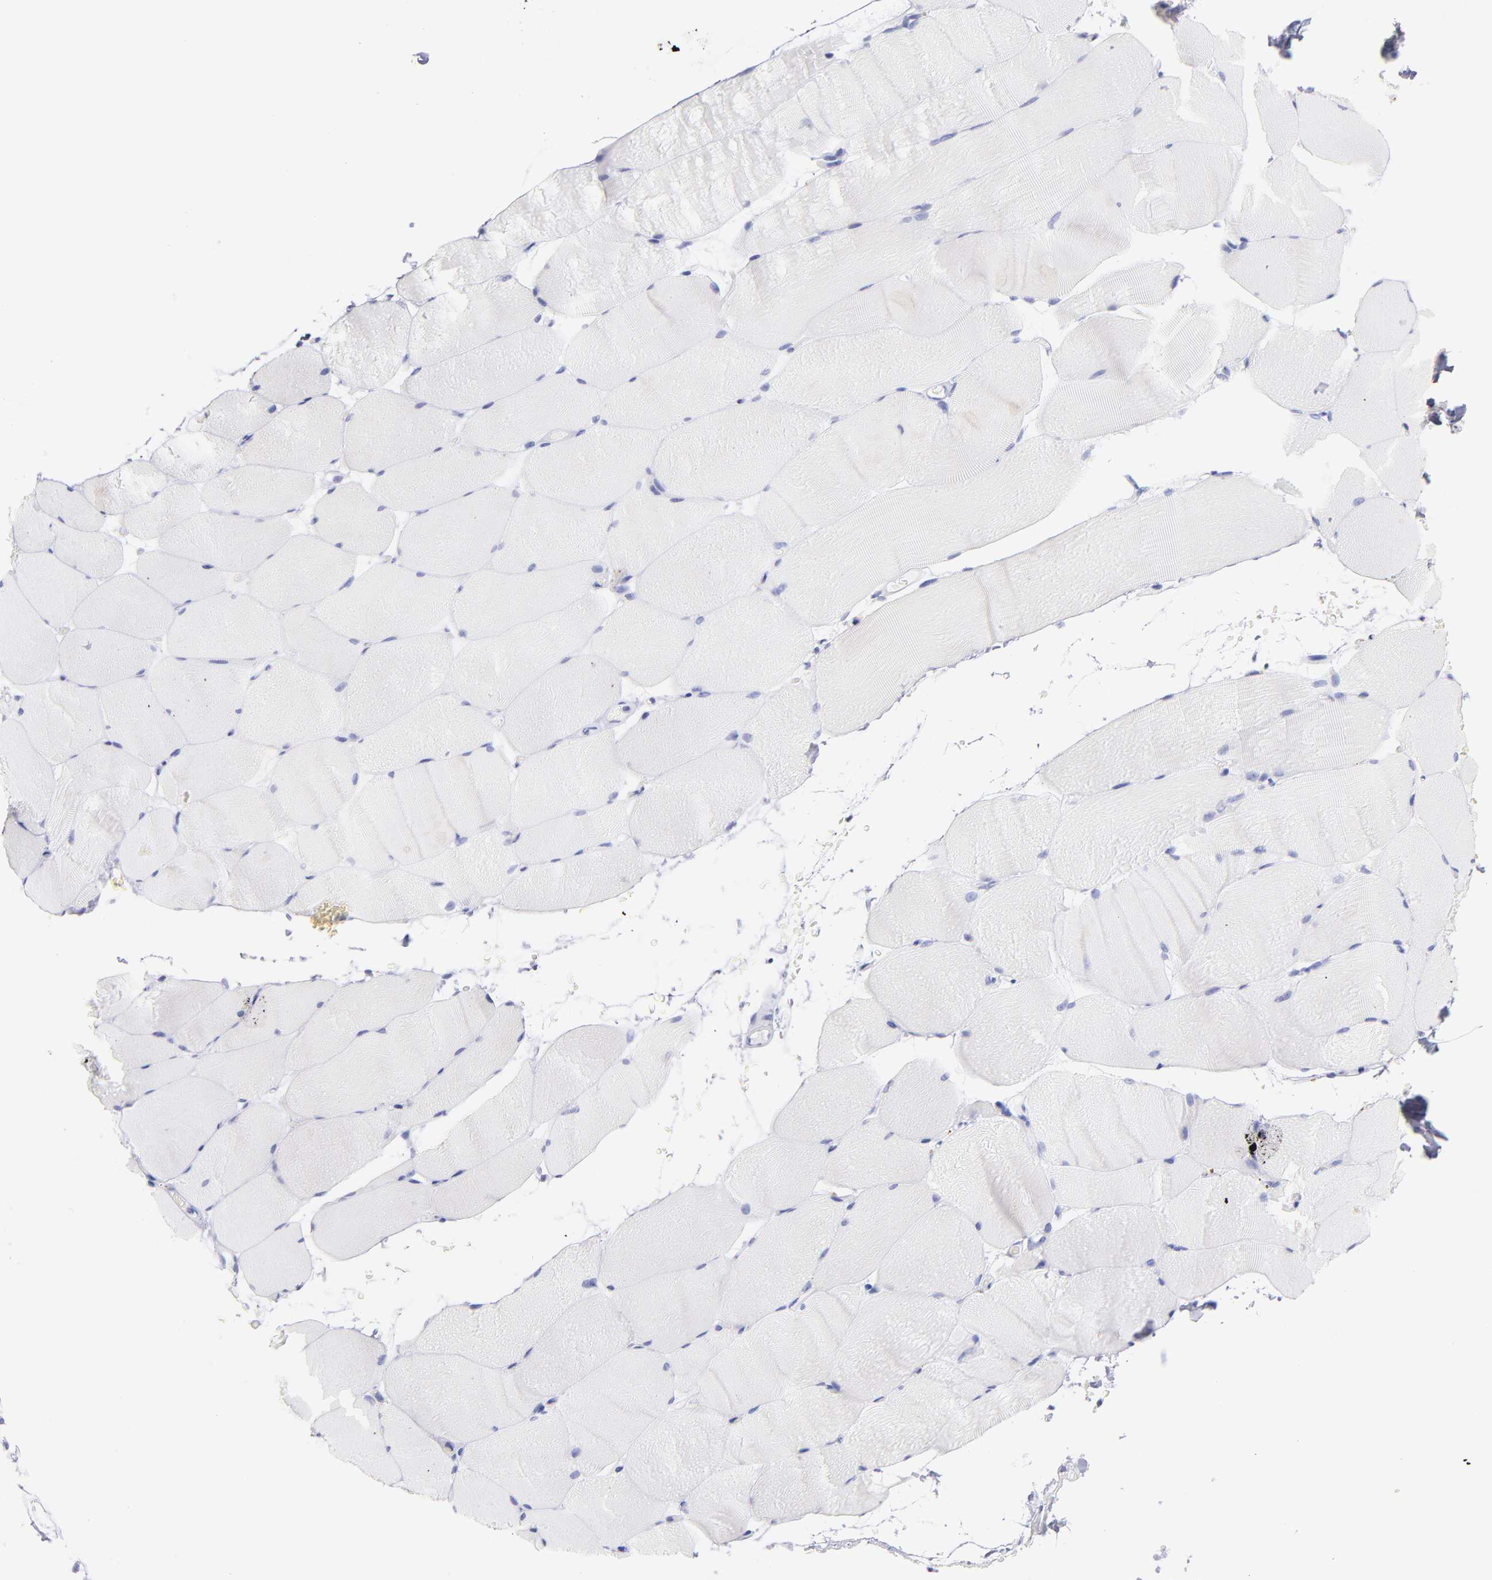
{"staining": {"intensity": "negative", "quantity": "none", "location": "none"}, "tissue": "skeletal muscle", "cell_type": "Myocytes", "image_type": "normal", "snomed": [{"axis": "morphology", "description": "Normal tissue, NOS"}, {"axis": "topography", "description": "Skeletal muscle"}, {"axis": "topography", "description": "Parathyroid gland"}], "caption": "DAB immunohistochemical staining of benign skeletal muscle demonstrates no significant positivity in myocytes. (Immunohistochemistry (ihc), brightfield microscopy, high magnification).", "gene": "SCGN", "patient": {"sex": "female", "age": 37}}